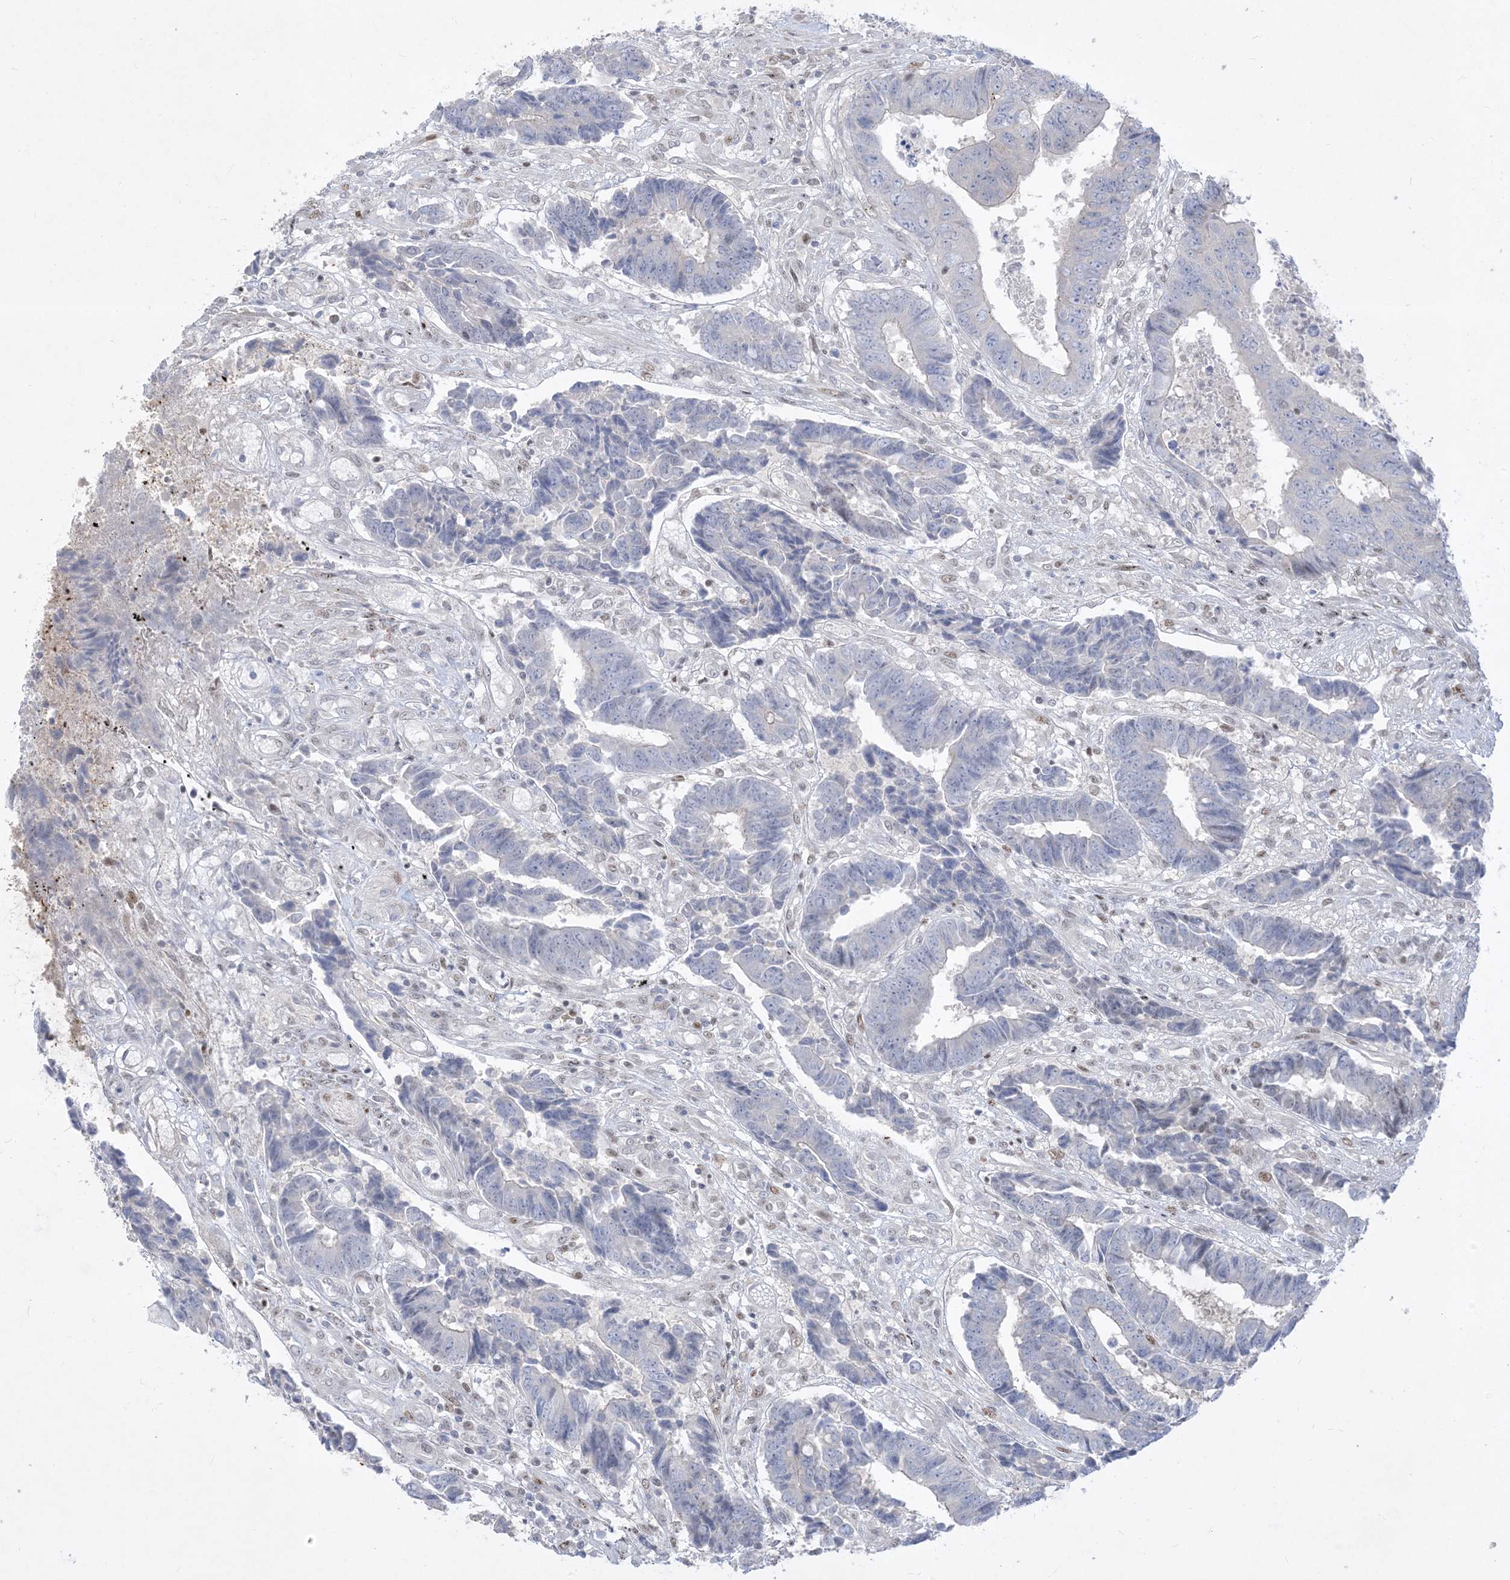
{"staining": {"intensity": "negative", "quantity": "none", "location": "none"}, "tissue": "colorectal cancer", "cell_type": "Tumor cells", "image_type": "cancer", "snomed": [{"axis": "morphology", "description": "Adenocarcinoma, NOS"}, {"axis": "topography", "description": "Rectum"}], "caption": "High power microscopy photomicrograph of an immunohistochemistry (IHC) micrograph of colorectal adenocarcinoma, revealing no significant expression in tumor cells.", "gene": "BHLHE40", "patient": {"sex": "male", "age": 84}}